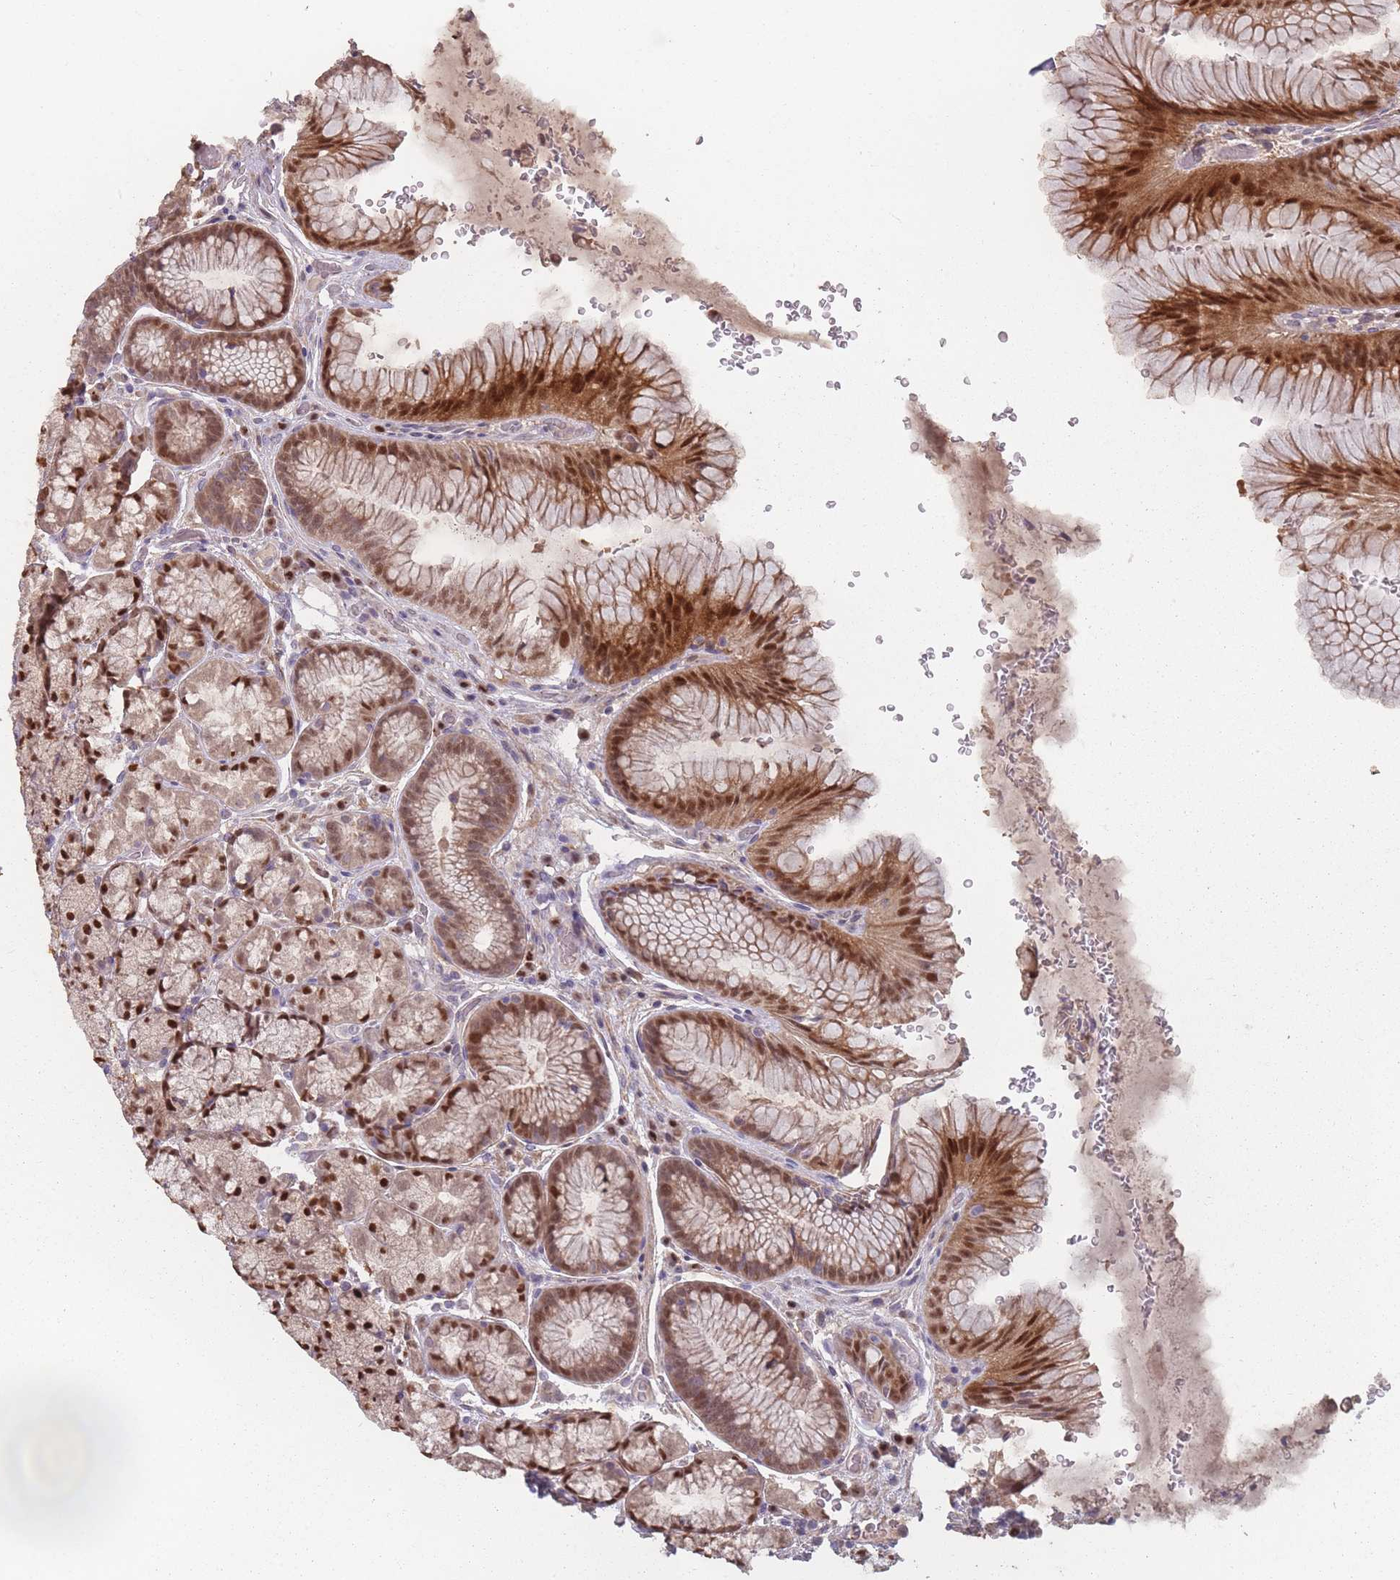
{"staining": {"intensity": "strong", "quantity": ">75%", "location": "cytoplasmic/membranous,nuclear"}, "tissue": "stomach", "cell_type": "Glandular cells", "image_type": "normal", "snomed": [{"axis": "morphology", "description": "Normal tissue, NOS"}, {"axis": "topography", "description": "Stomach"}], "caption": "Stomach stained with IHC demonstrates strong cytoplasmic/membranous,nuclear staining in about >75% of glandular cells.", "gene": "ERCC6L", "patient": {"sex": "male", "age": 63}}